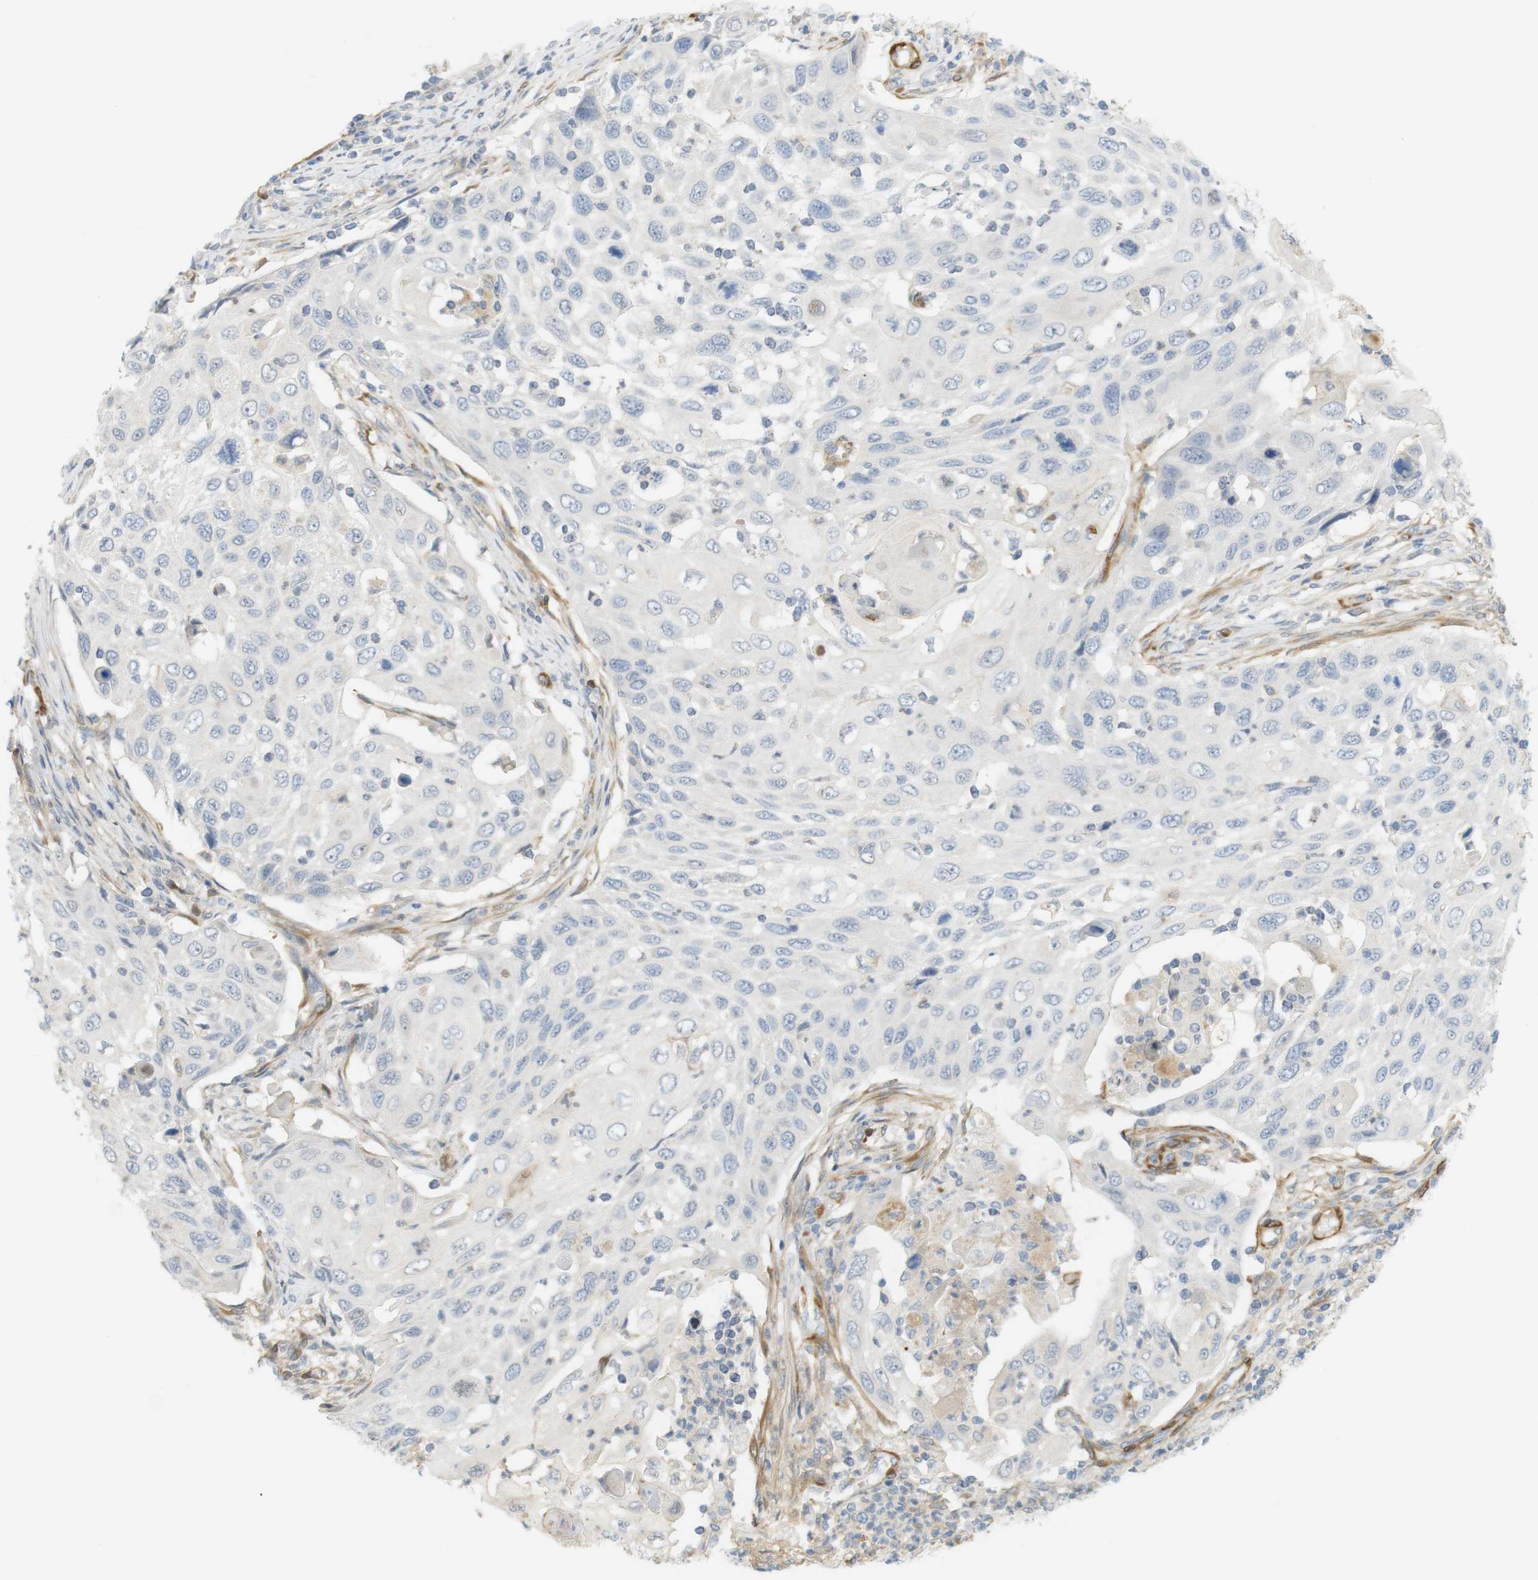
{"staining": {"intensity": "negative", "quantity": "none", "location": "none"}, "tissue": "cervical cancer", "cell_type": "Tumor cells", "image_type": "cancer", "snomed": [{"axis": "morphology", "description": "Squamous cell carcinoma, NOS"}, {"axis": "topography", "description": "Cervix"}], "caption": "Photomicrograph shows no protein expression in tumor cells of cervical squamous cell carcinoma tissue.", "gene": "PDE3A", "patient": {"sex": "female", "age": 70}}